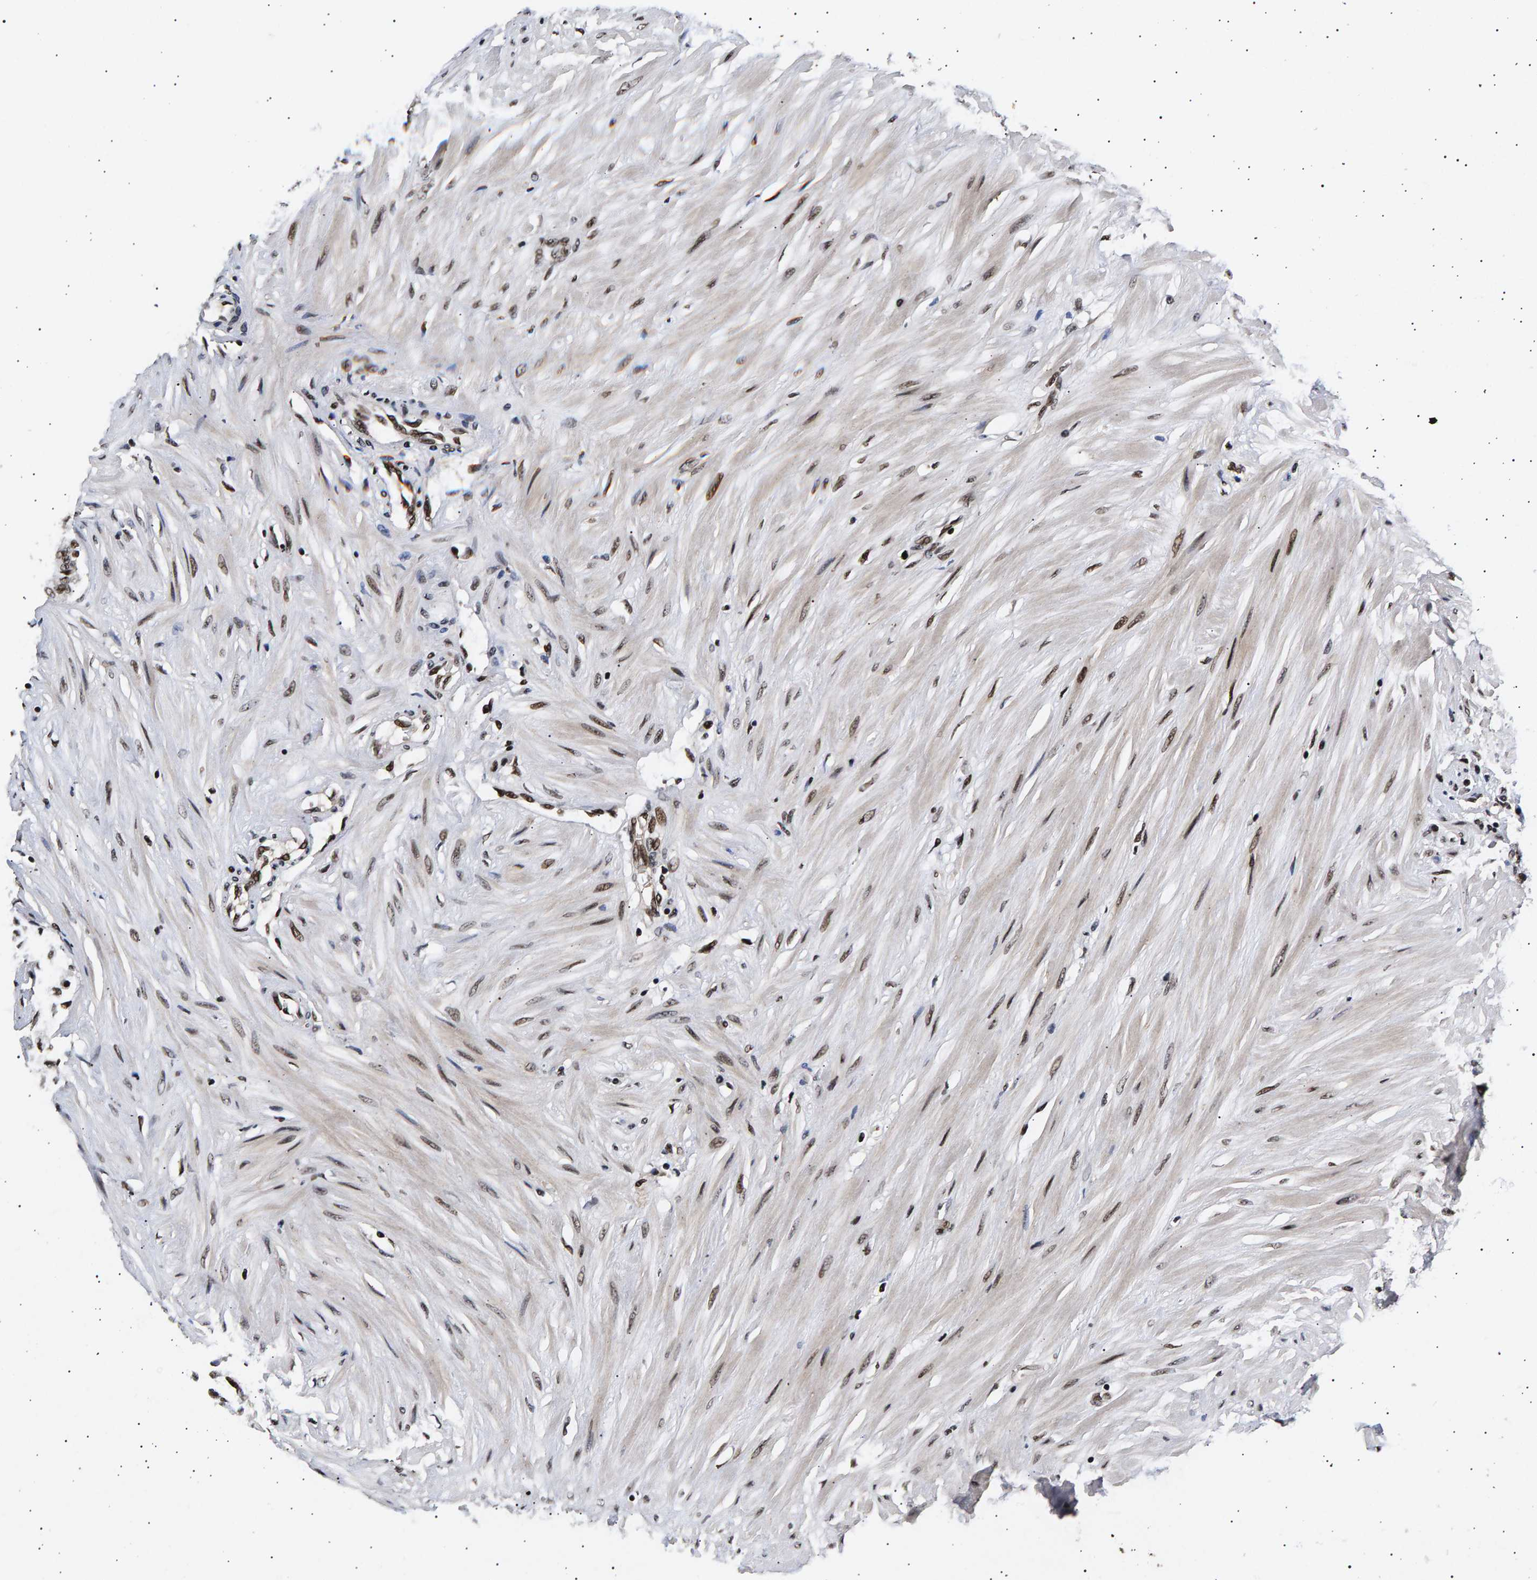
{"staining": {"intensity": "strong", "quantity": ">75%", "location": "nuclear"}, "tissue": "seminal vesicle", "cell_type": "Glandular cells", "image_type": "normal", "snomed": [{"axis": "morphology", "description": "Normal tissue, NOS"}, {"axis": "morphology", "description": "Adenocarcinoma, High grade"}, {"axis": "topography", "description": "Prostate"}, {"axis": "topography", "description": "Seminal veicle"}], "caption": "IHC (DAB) staining of normal human seminal vesicle demonstrates strong nuclear protein expression in about >75% of glandular cells. (brown staining indicates protein expression, while blue staining denotes nuclei).", "gene": "ANKRD40", "patient": {"sex": "male", "age": 55}}